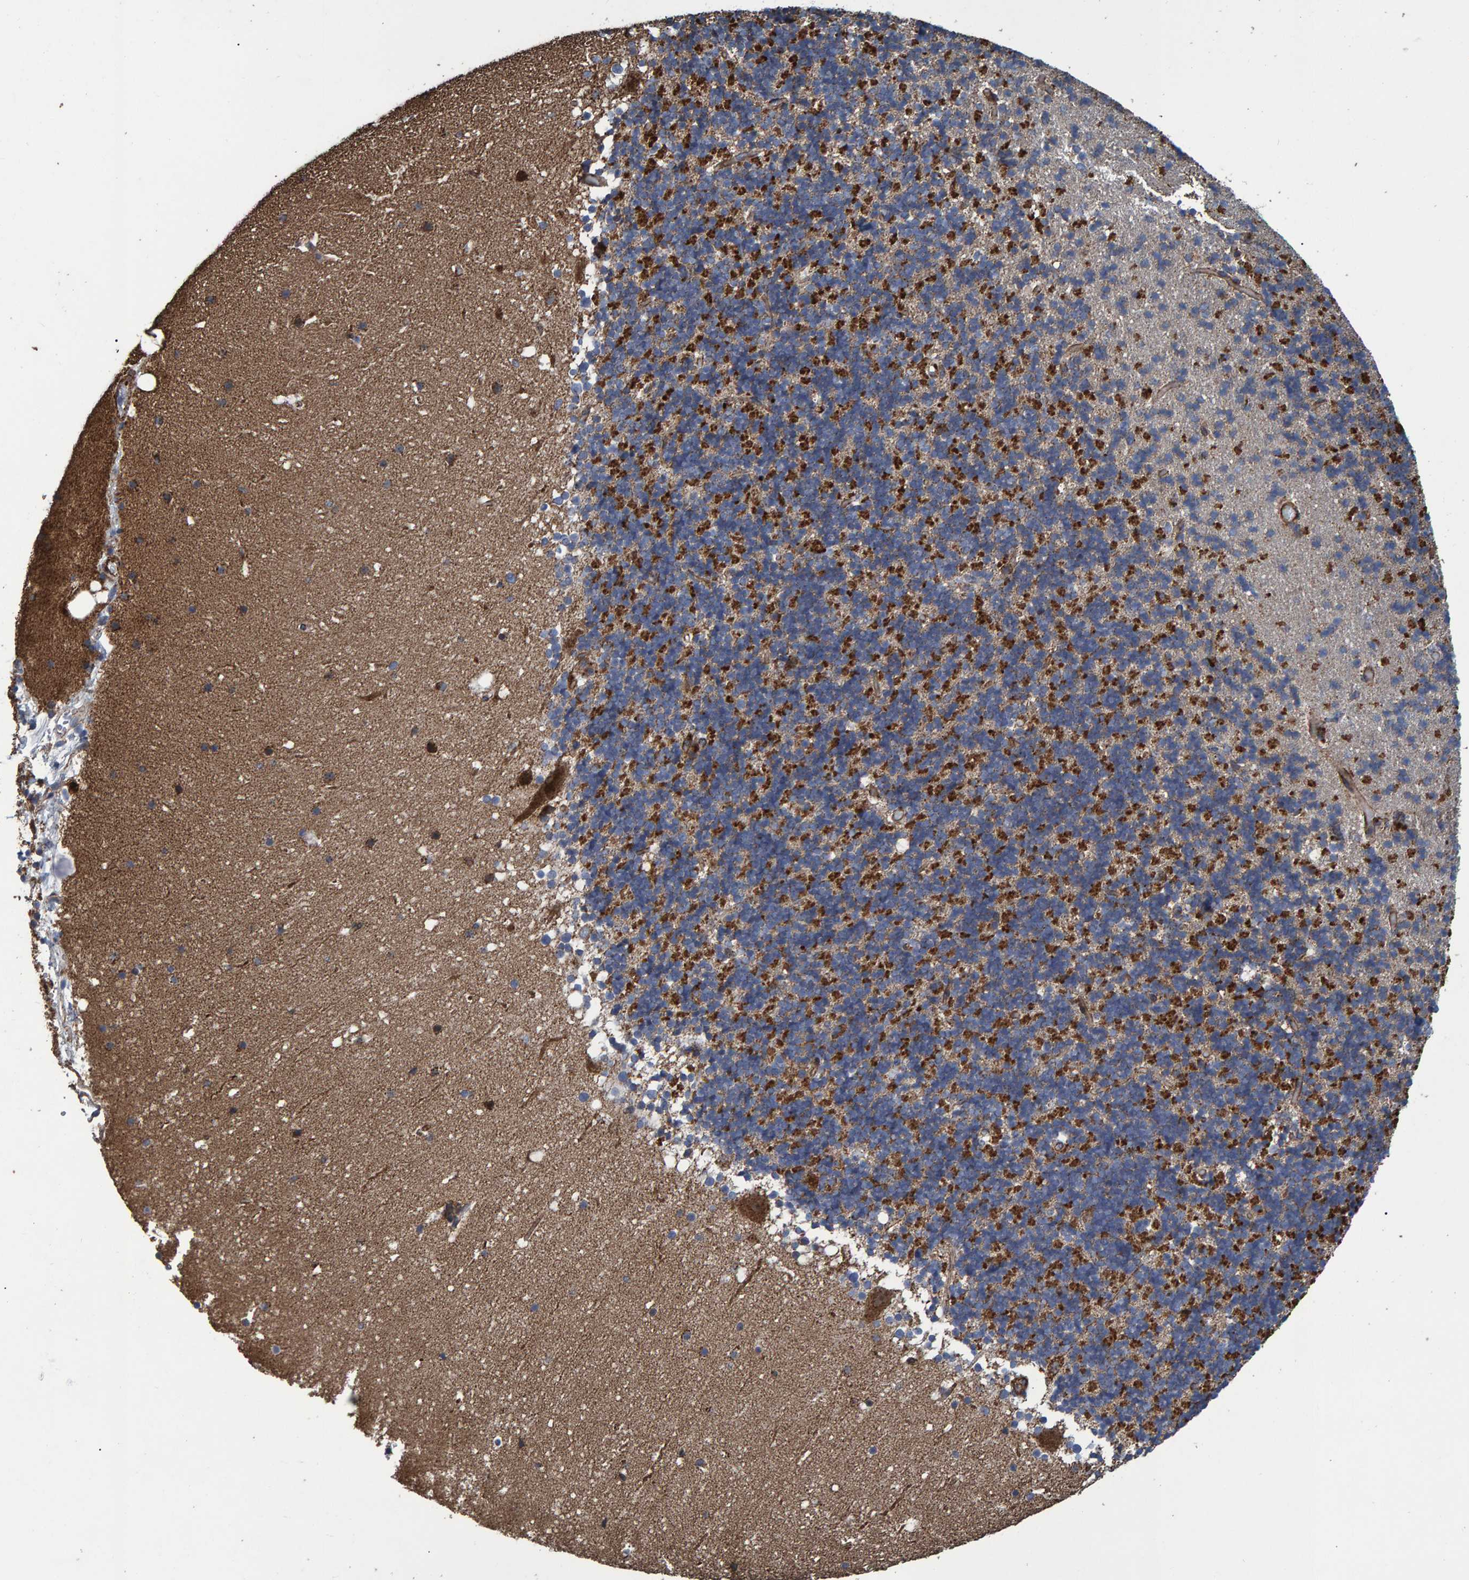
{"staining": {"intensity": "strong", "quantity": "25%-75%", "location": "cytoplasmic/membranous"}, "tissue": "cerebellum", "cell_type": "Cells in granular layer", "image_type": "normal", "snomed": [{"axis": "morphology", "description": "Normal tissue, NOS"}, {"axis": "topography", "description": "Cerebellum"}], "caption": "Strong cytoplasmic/membranous expression for a protein is present in about 25%-75% of cells in granular layer of normal cerebellum using immunohistochemistry (IHC).", "gene": "SLIT2", "patient": {"sex": "male", "age": 57}}